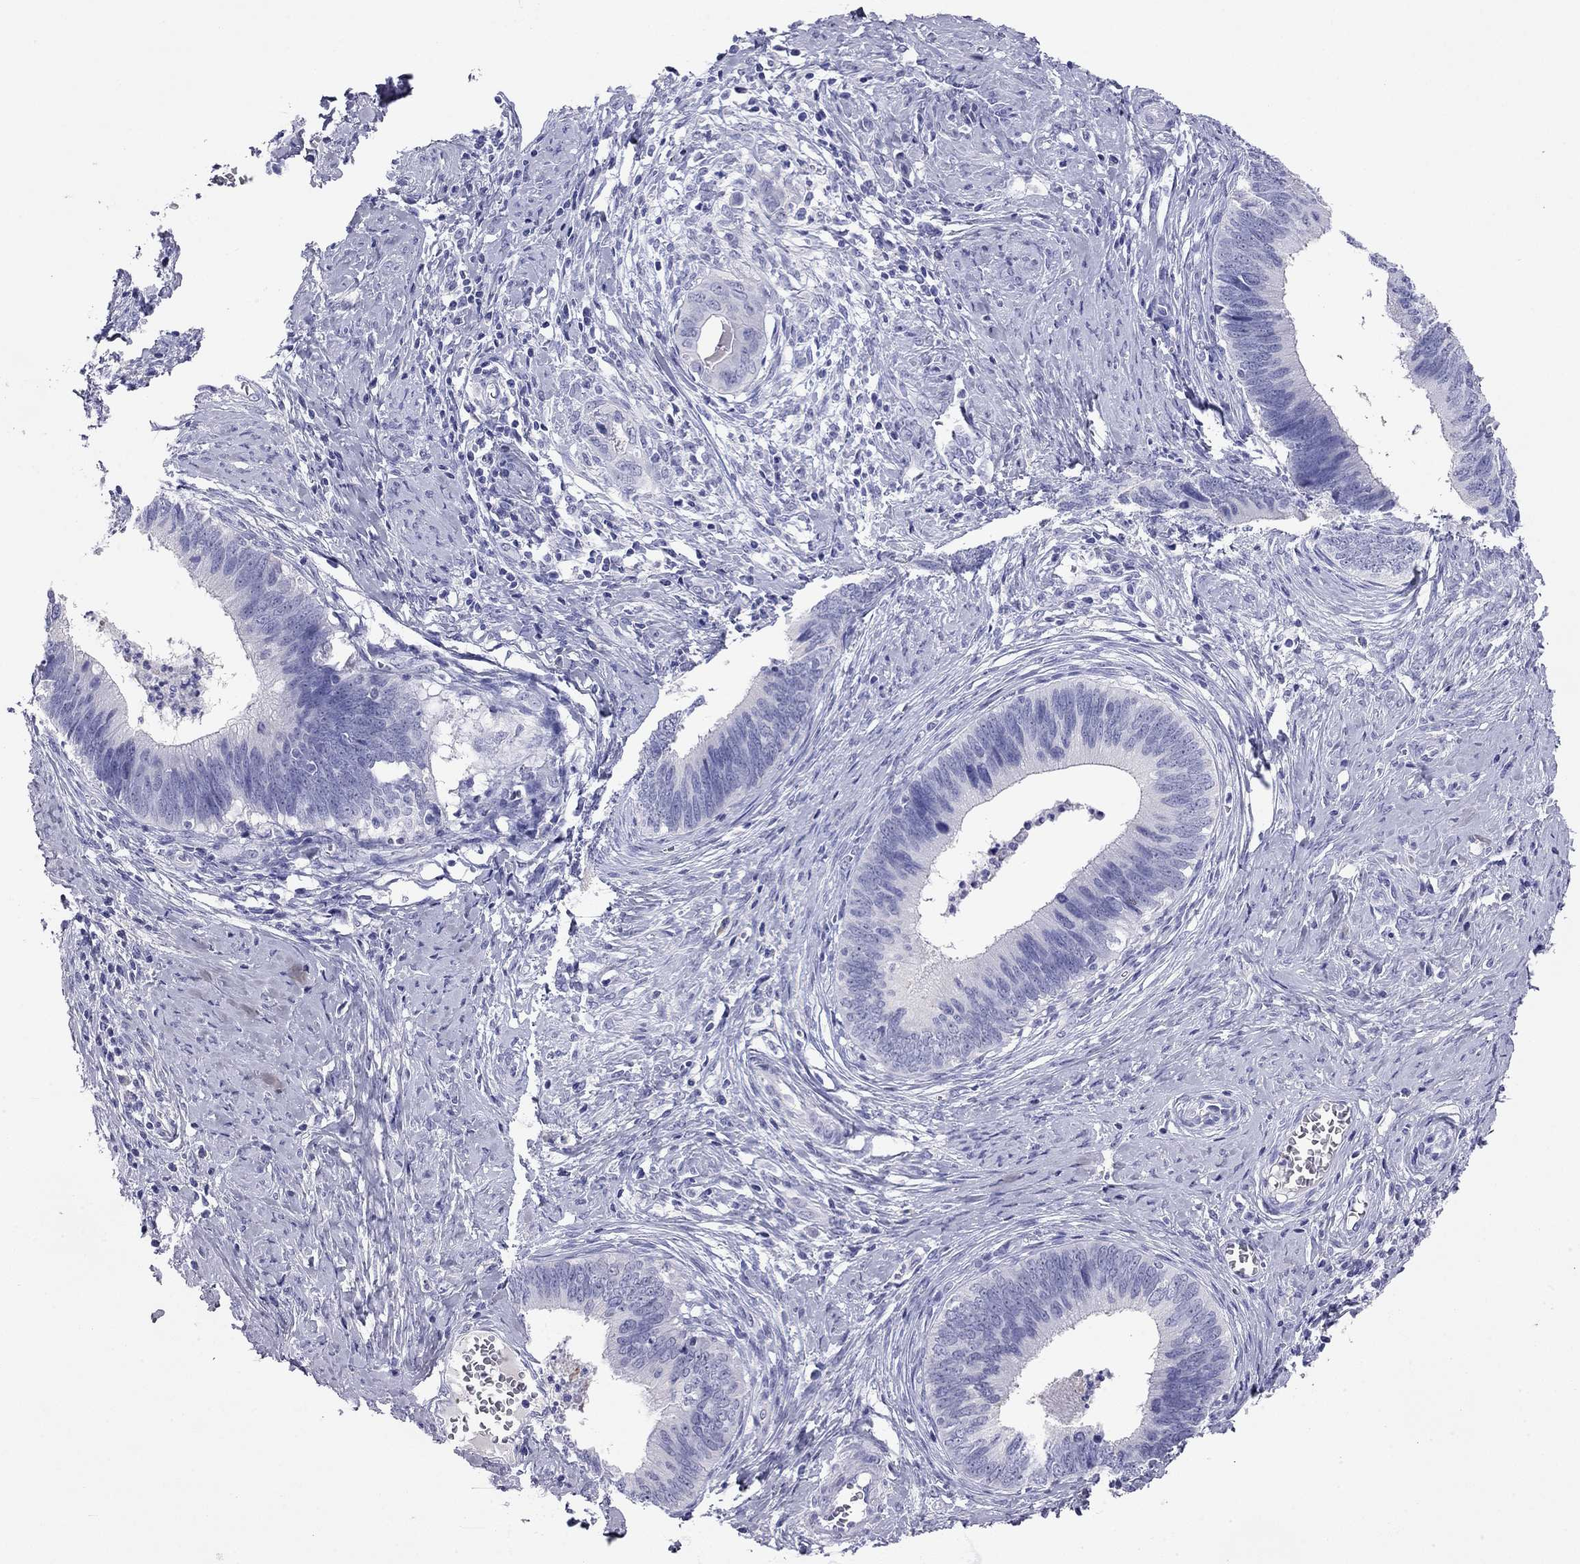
{"staining": {"intensity": "negative", "quantity": "none", "location": "none"}, "tissue": "cervical cancer", "cell_type": "Tumor cells", "image_type": "cancer", "snomed": [{"axis": "morphology", "description": "Adenocarcinoma, NOS"}, {"axis": "topography", "description": "Cervix"}], "caption": "Tumor cells are negative for brown protein staining in cervical cancer.", "gene": "ODF4", "patient": {"sex": "female", "age": 42}}